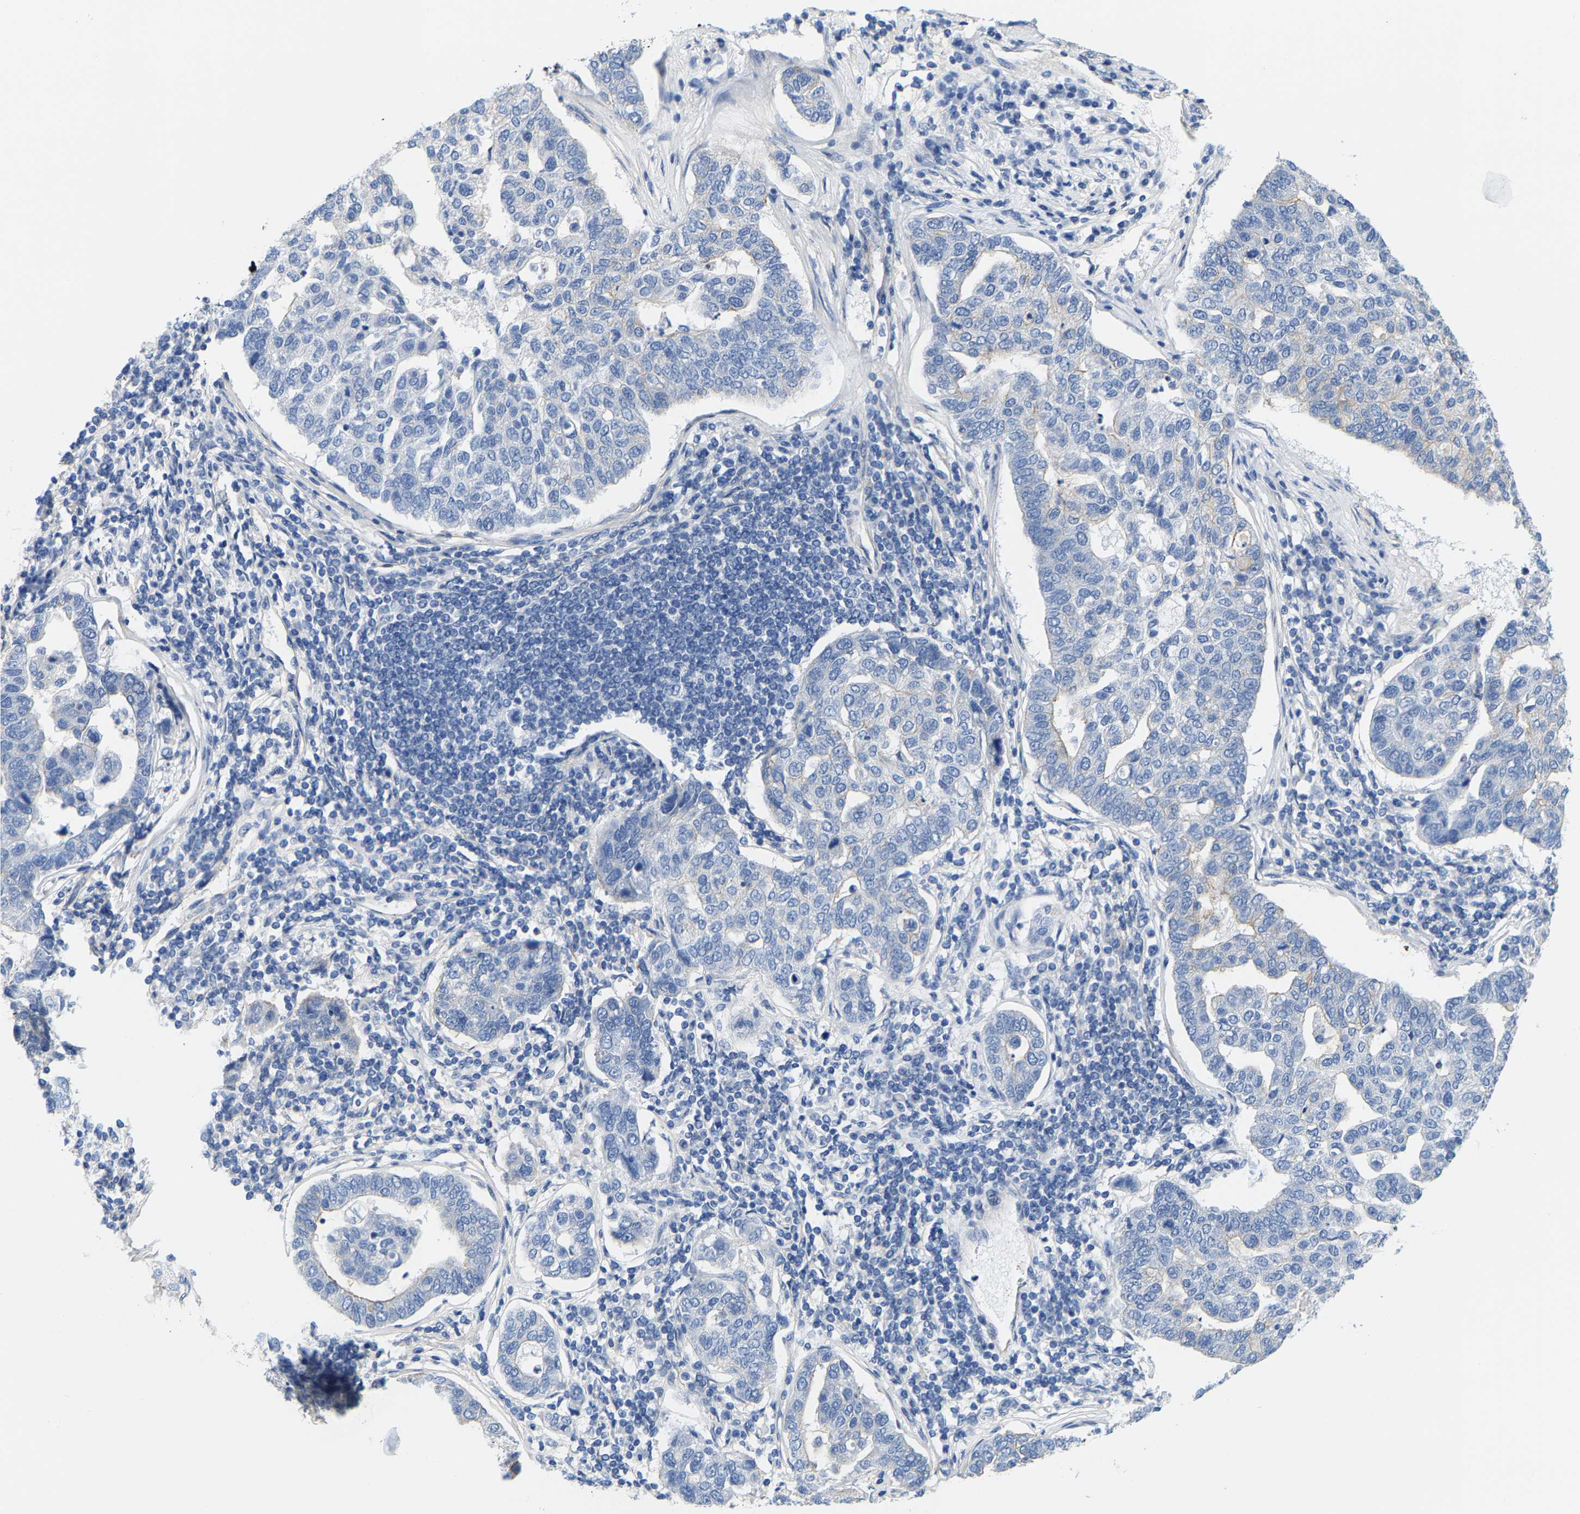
{"staining": {"intensity": "negative", "quantity": "none", "location": "none"}, "tissue": "pancreatic cancer", "cell_type": "Tumor cells", "image_type": "cancer", "snomed": [{"axis": "morphology", "description": "Adenocarcinoma, NOS"}, {"axis": "topography", "description": "Pancreas"}], "caption": "Photomicrograph shows no significant protein expression in tumor cells of pancreatic cancer.", "gene": "DSCAM", "patient": {"sex": "female", "age": 61}}